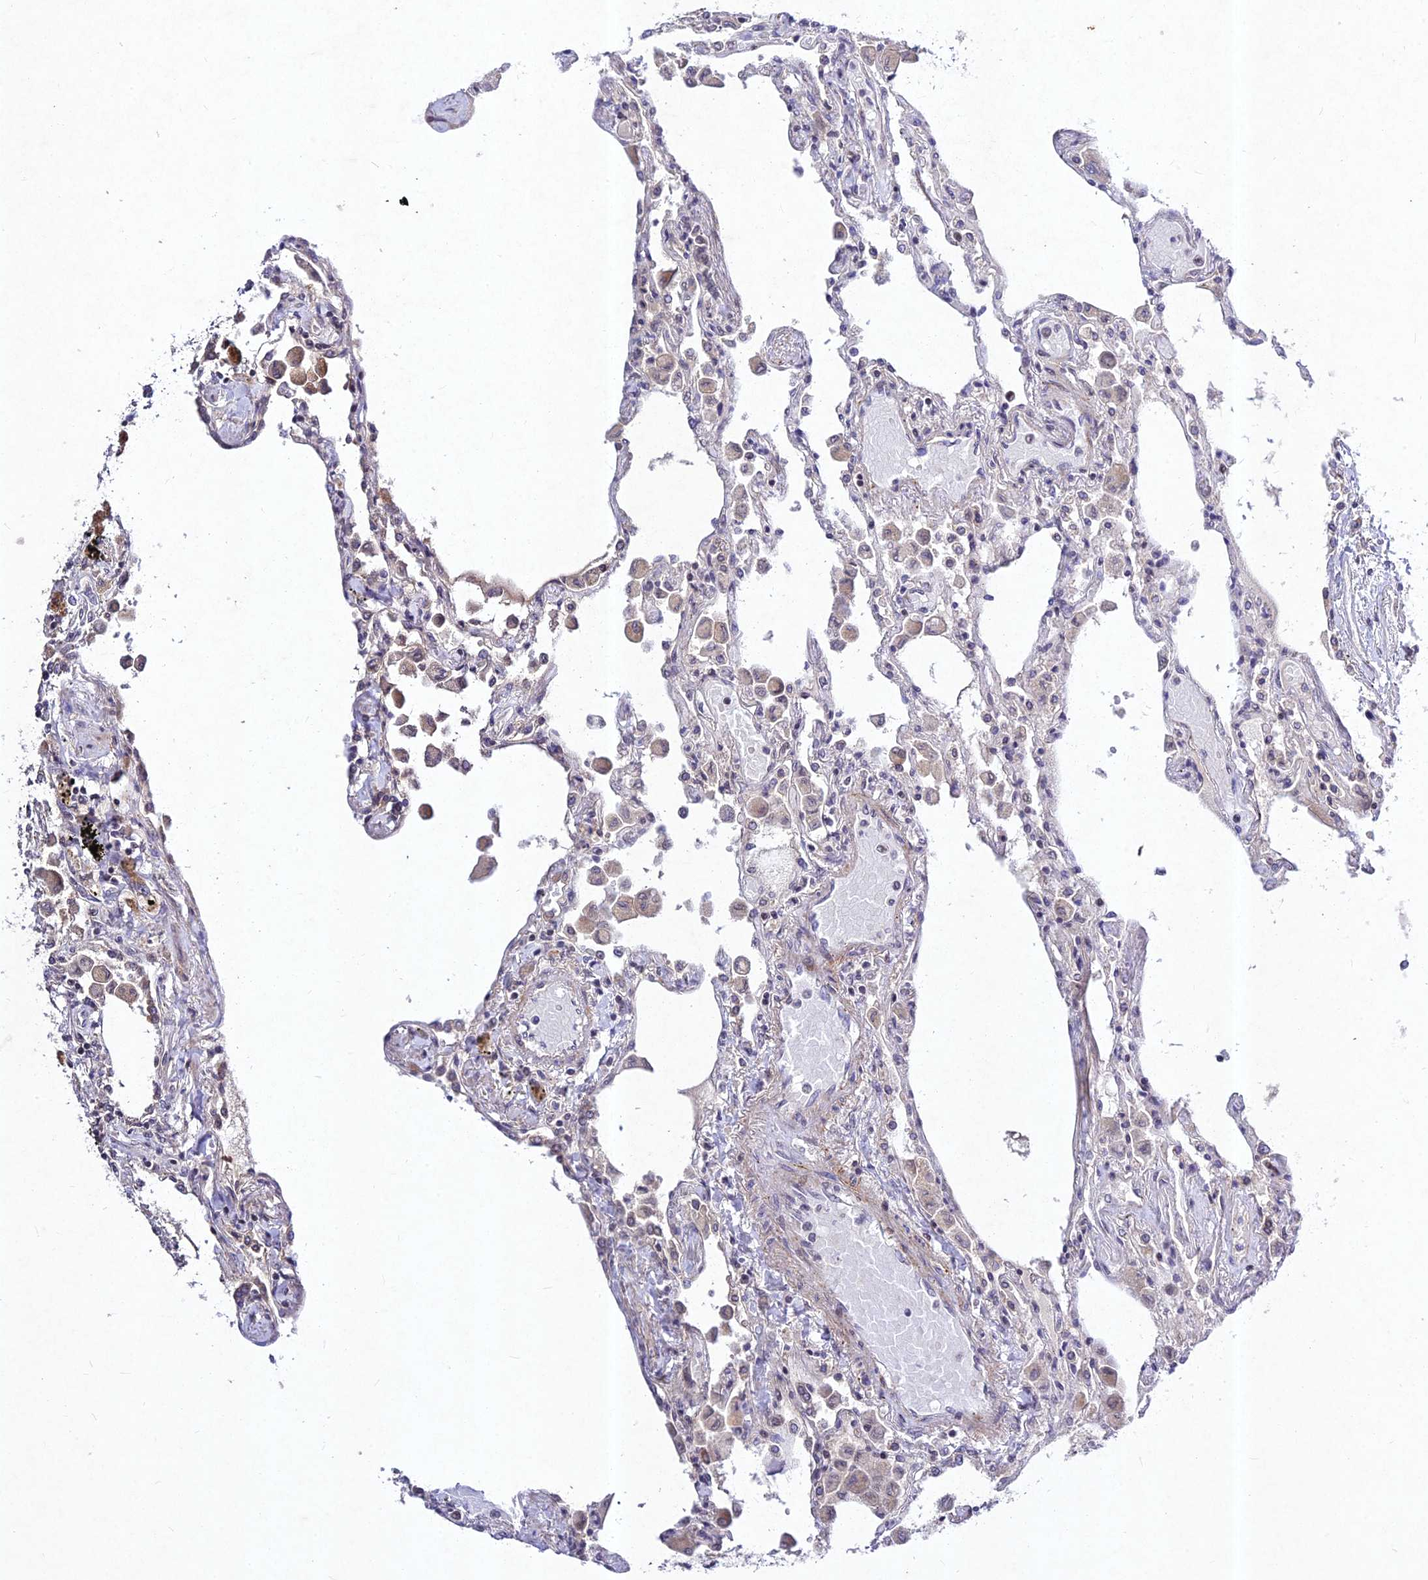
{"staining": {"intensity": "moderate", "quantity": "25%-75%", "location": "nuclear"}, "tissue": "lung", "cell_type": "Alveolar cells", "image_type": "normal", "snomed": [{"axis": "morphology", "description": "Normal tissue, NOS"}, {"axis": "topography", "description": "Bronchus"}, {"axis": "topography", "description": "Lung"}], "caption": "Immunohistochemistry histopathology image of unremarkable lung: human lung stained using IHC shows medium levels of moderate protein expression localized specifically in the nuclear of alveolar cells, appearing as a nuclear brown color.", "gene": "RAVER1", "patient": {"sex": "female", "age": 49}}